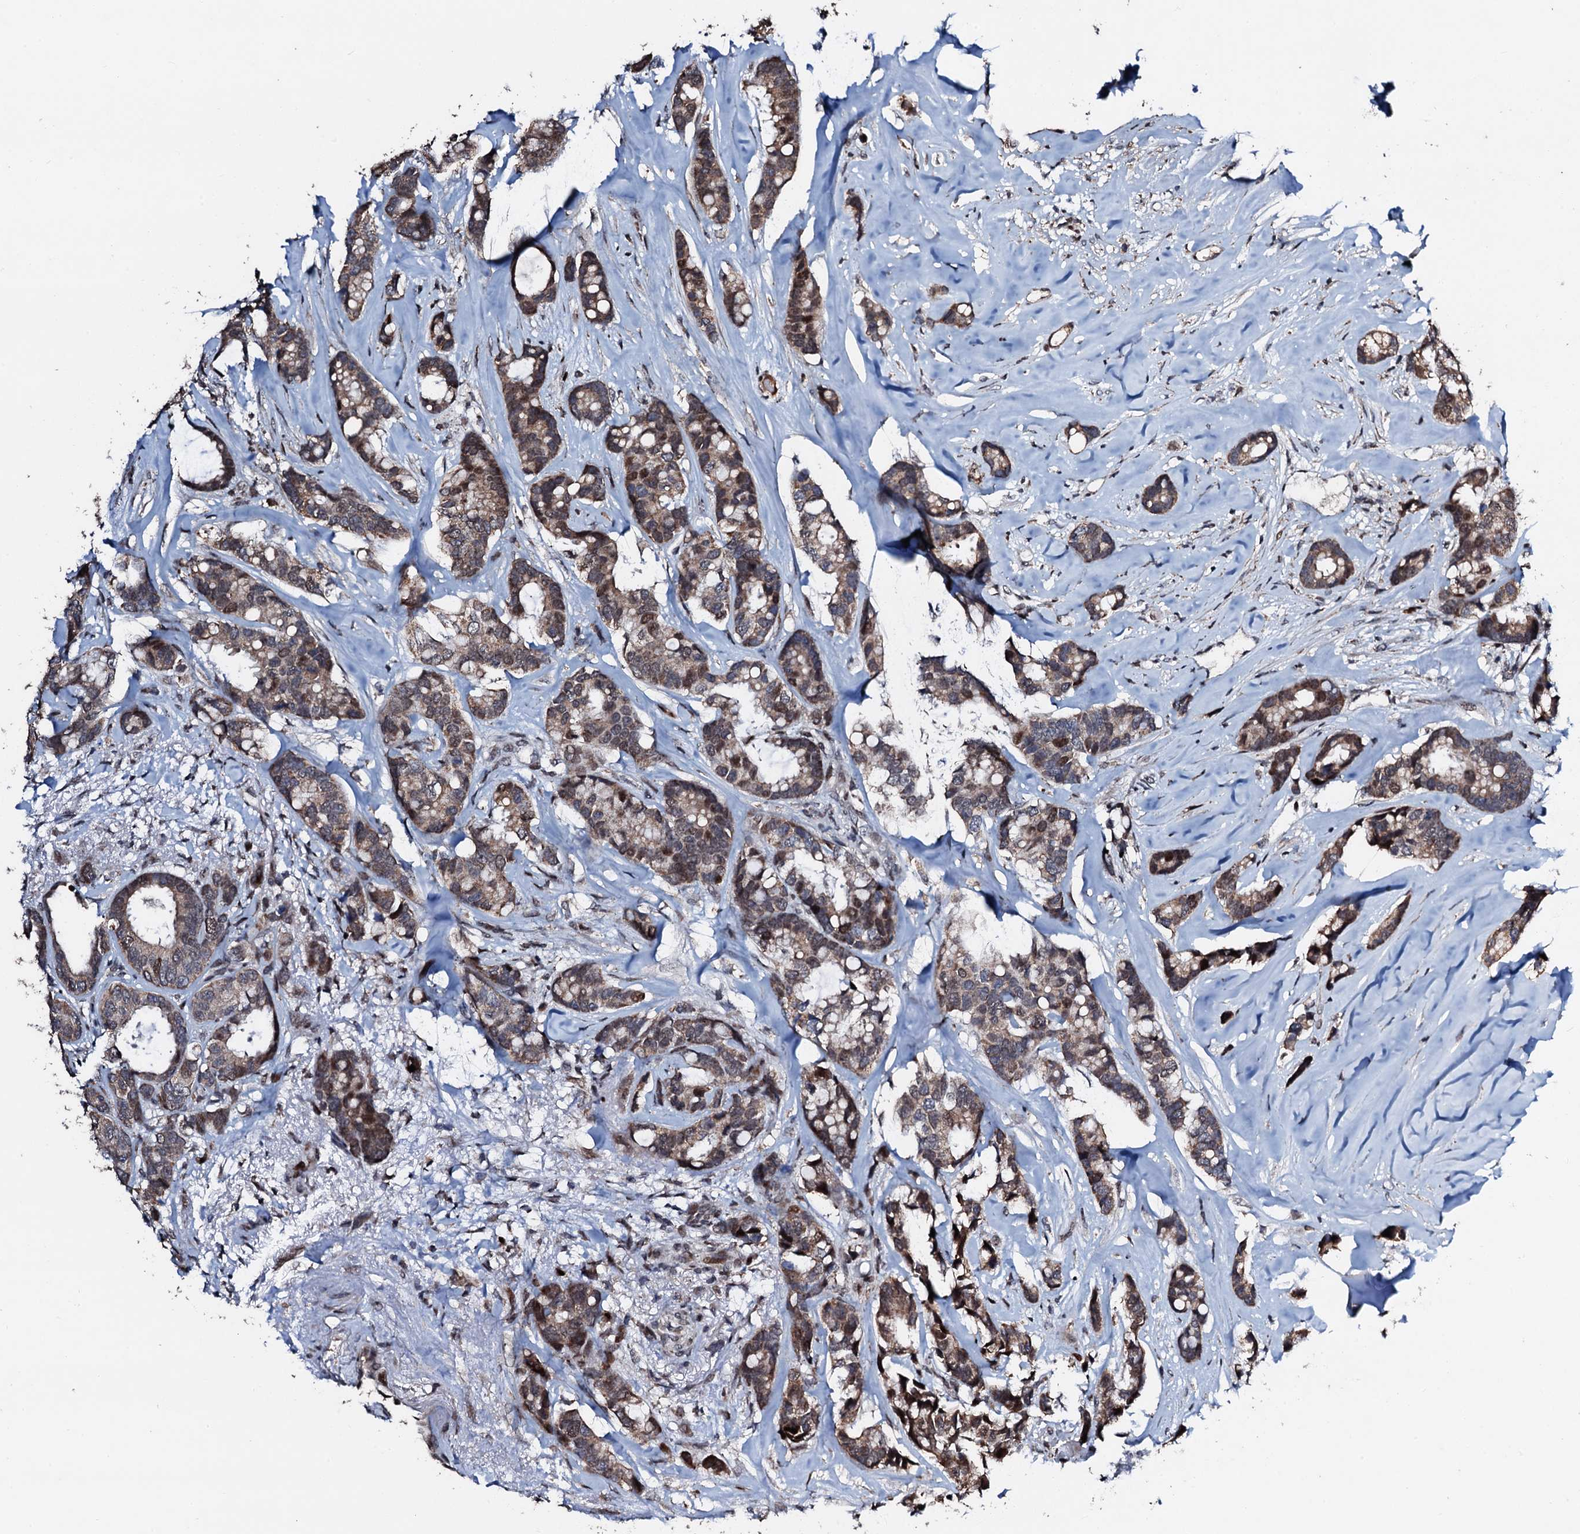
{"staining": {"intensity": "moderate", "quantity": ">75%", "location": "cytoplasmic/membranous,nuclear"}, "tissue": "breast cancer", "cell_type": "Tumor cells", "image_type": "cancer", "snomed": [{"axis": "morphology", "description": "Duct carcinoma"}, {"axis": "topography", "description": "Breast"}], "caption": "Protein staining exhibits moderate cytoplasmic/membranous and nuclear staining in about >75% of tumor cells in breast cancer (intraductal carcinoma).", "gene": "KIF18A", "patient": {"sex": "female", "age": 87}}